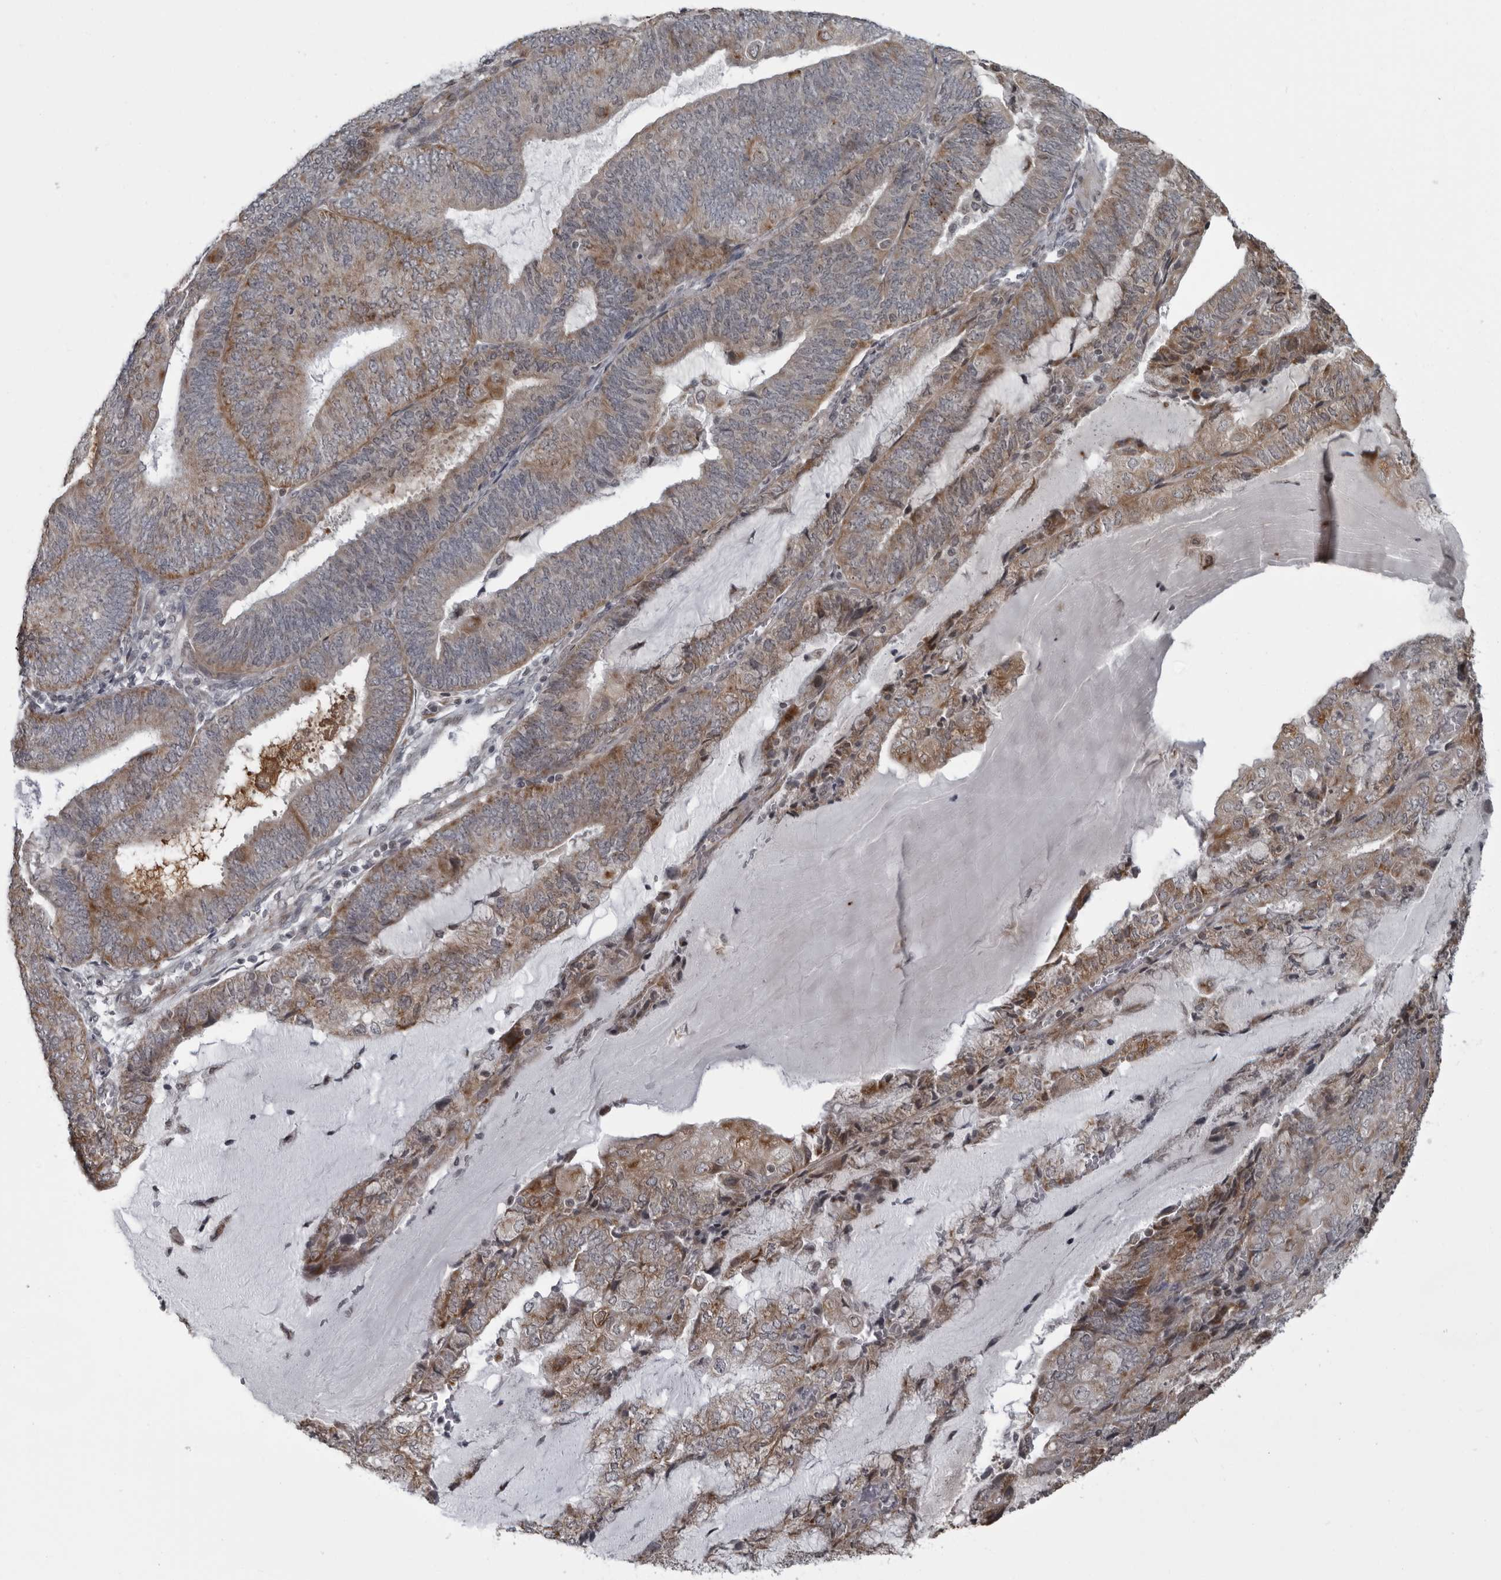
{"staining": {"intensity": "weak", "quantity": ">75%", "location": "cytoplasmic/membranous"}, "tissue": "endometrial cancer", "cell_type": "Tumor cells", "image_type": "cancer", "snomed": [{"axis": "morphology", "description": "Adenocarcinoma, NOS"}, {"axis": "topography", "description": "Endometrium"}], "caption": "Weak cytoplasmic/membranous protein staining is appreciated in about >75% of tumor cells in endometrial cancer. The protein is shown in brown color, while the nuclei are stained blue.", "gene": "RTCA", "patient": {"sex": "female", "age": 81}}